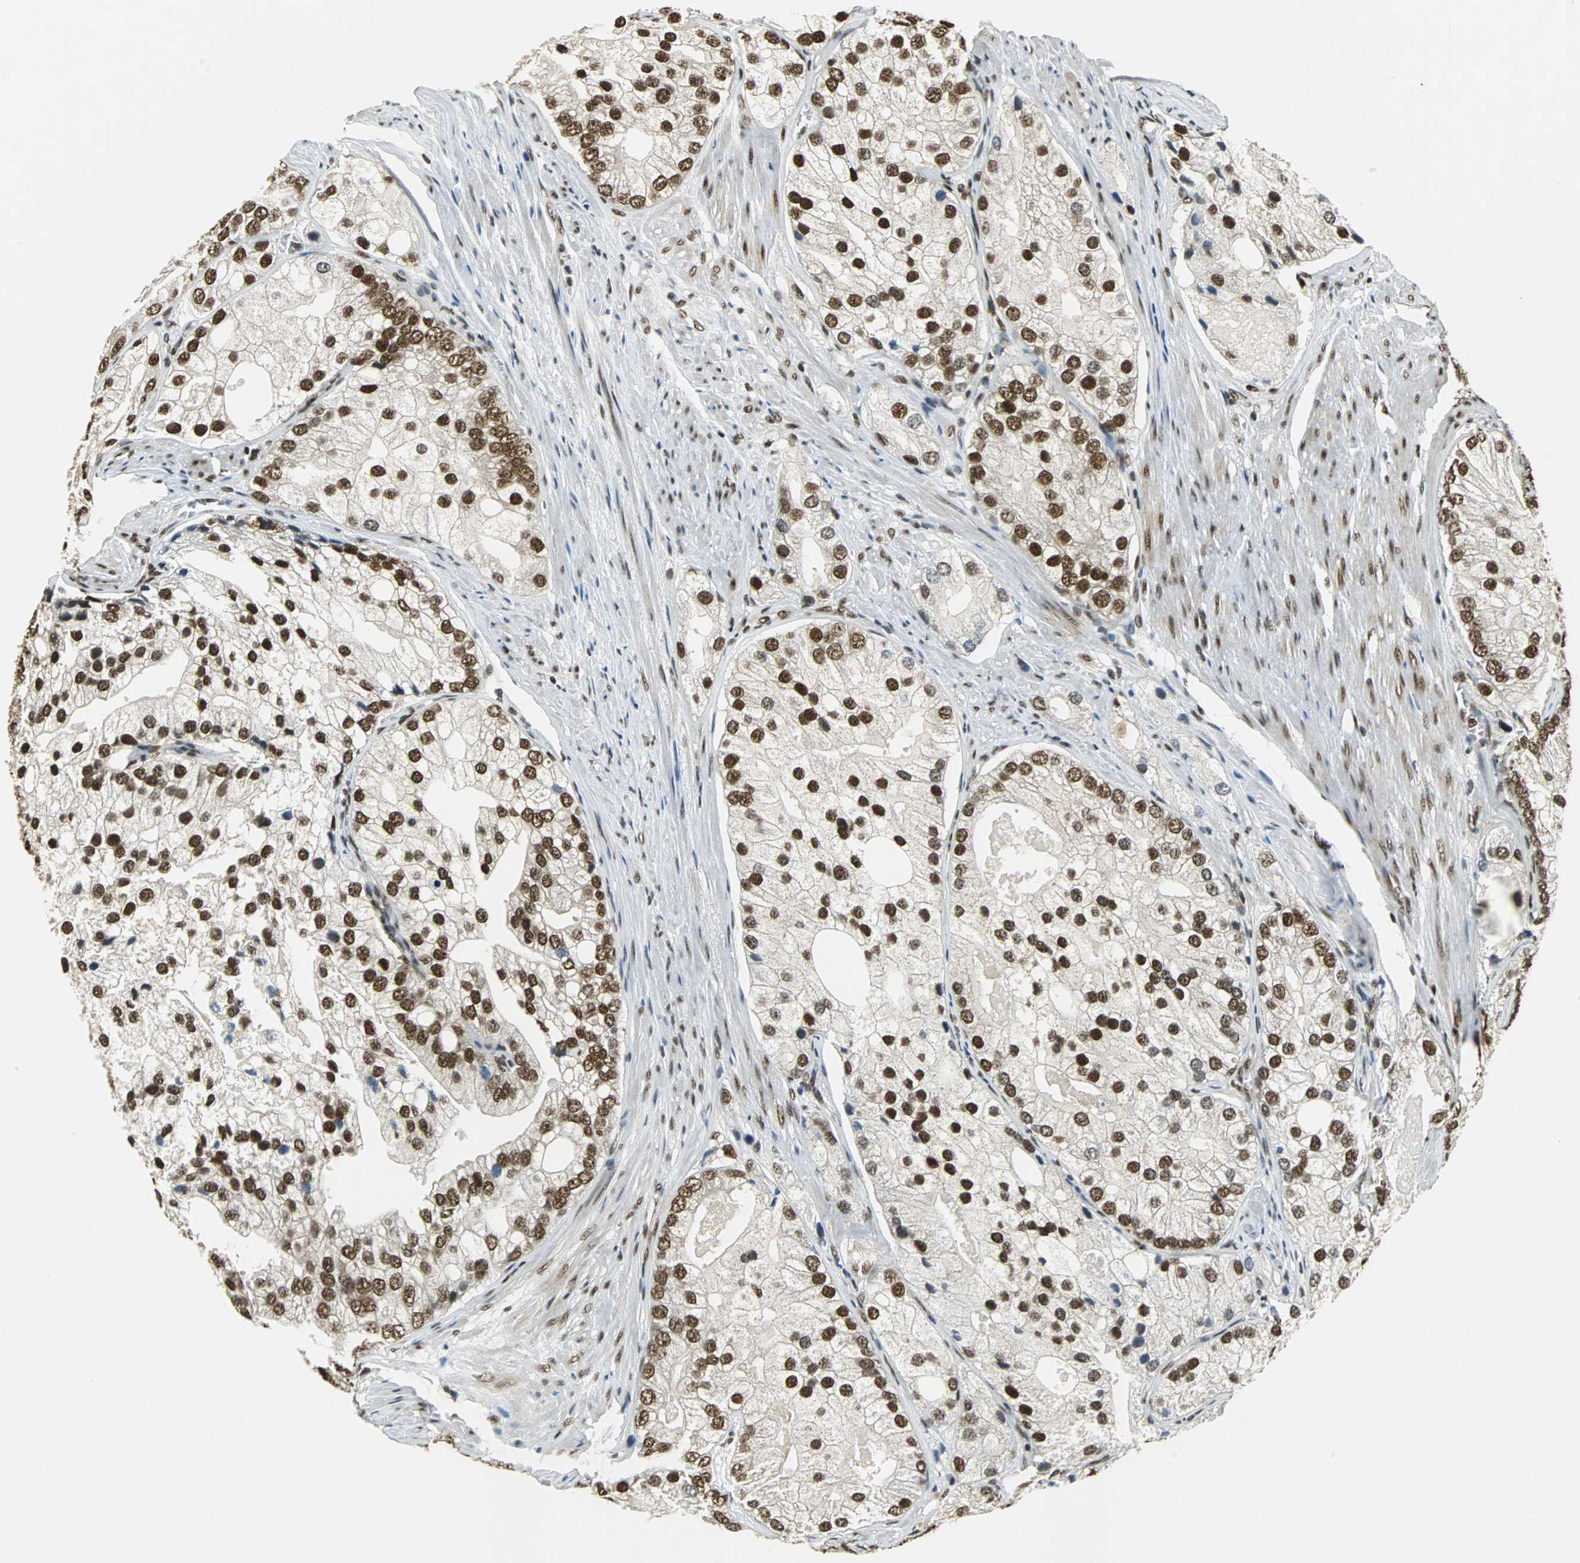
{"staining": {"intensity": "strong", "quantity": ">75%", "location": "nuclear"}, "tissue": "prostate cancer", "cell_type": "Tumor cells", "image_type": "cancer", "snomed": [{"axis": "morphology", "description": "Adenocarcinoma, Low grade"}, {"axis": "topography", "description": "Prostate"}], "caption": "The immunohistochemical stain highlights strong nuclear staining in tumor cells of prostate cancer tissue.", "gene": "RBM14", "patient": {"sex": "male", "age": 69}}